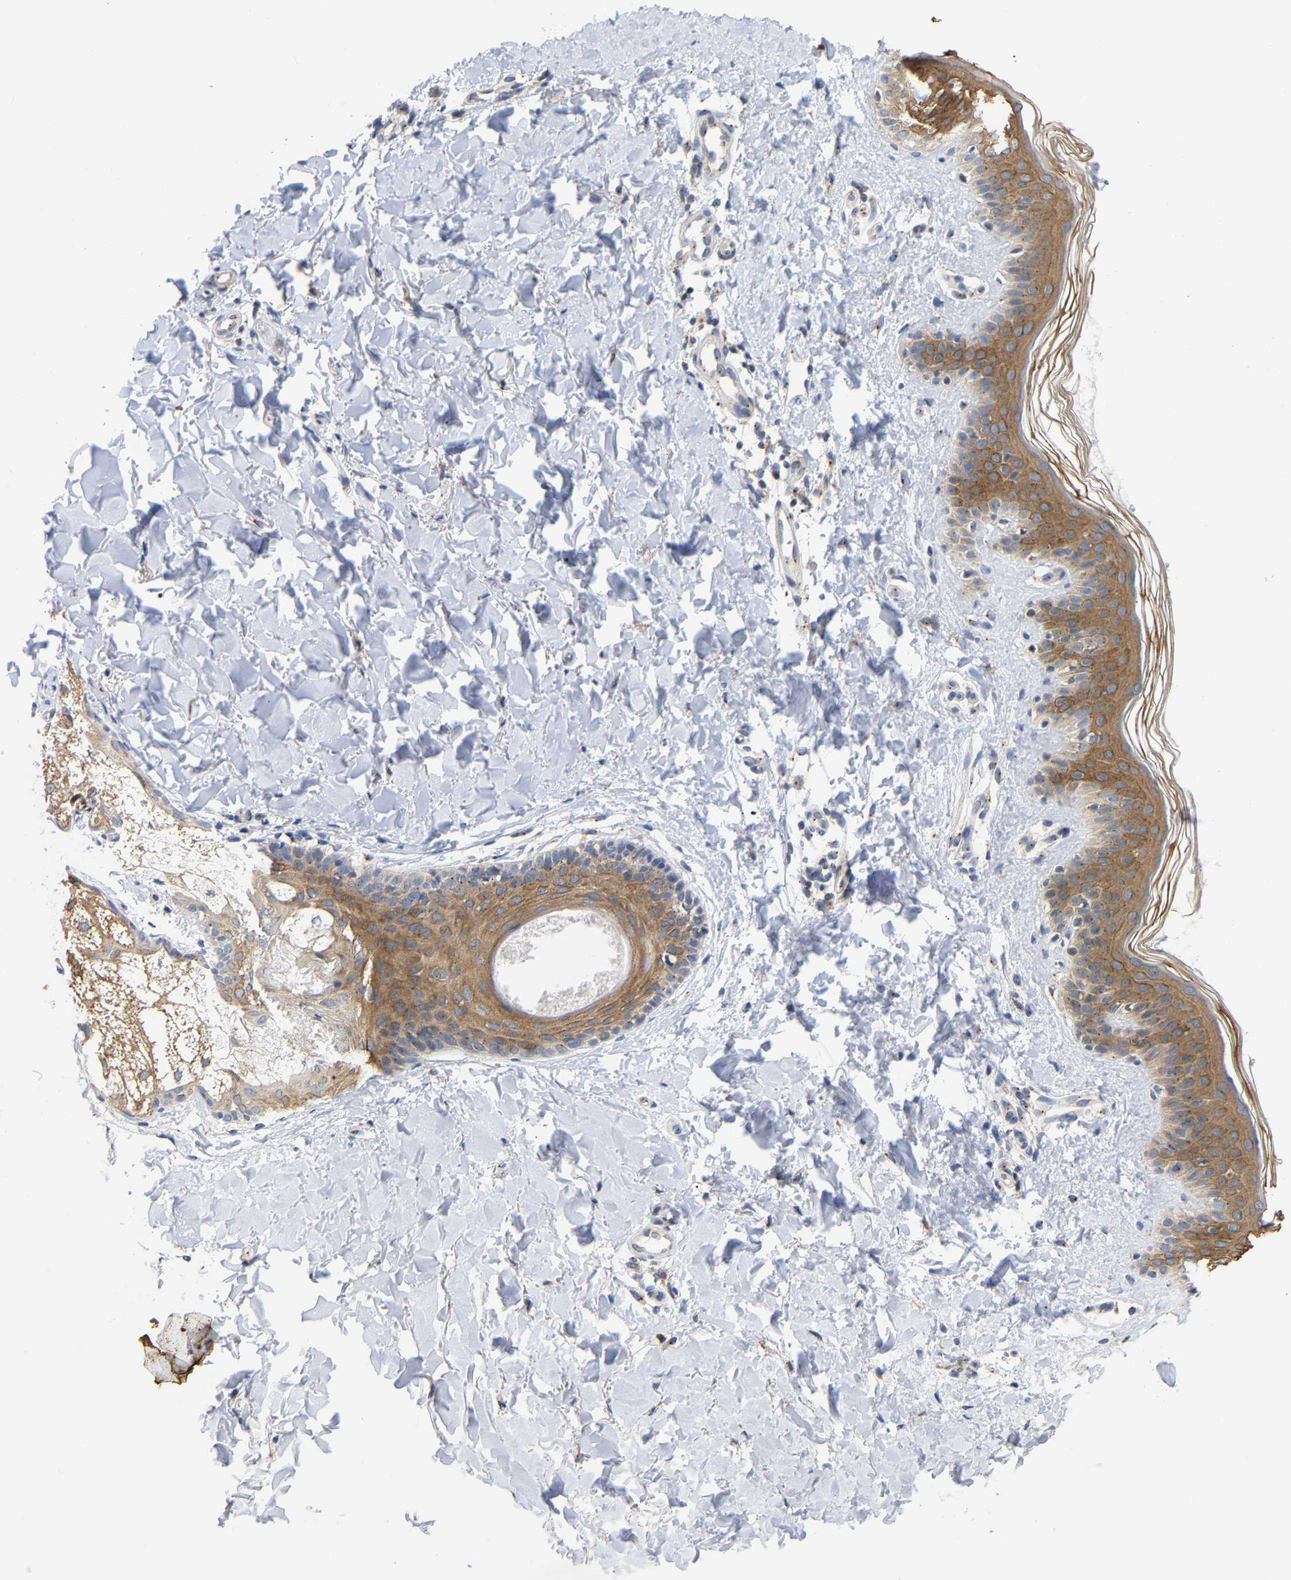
{"staining": {"intensity": "negative", "quantity": "none", "location": "none"}, "tissue": "skin", "cell_type": "Fibroblasts", "image_type": "normal", "snomed": [{"axis": "morphology", "description": "Normal tissue, NOS"}, {"axis": "topography", "description": "Skin"}], "caption": "The photomicrograph reveals no significant staining in fibroblasts of skin. (DAB immunohistochemistry visualized using brightfield microscopy, high magnification).", "gene": "PCNT", "patient": {"sex": "male", "age": 40}}